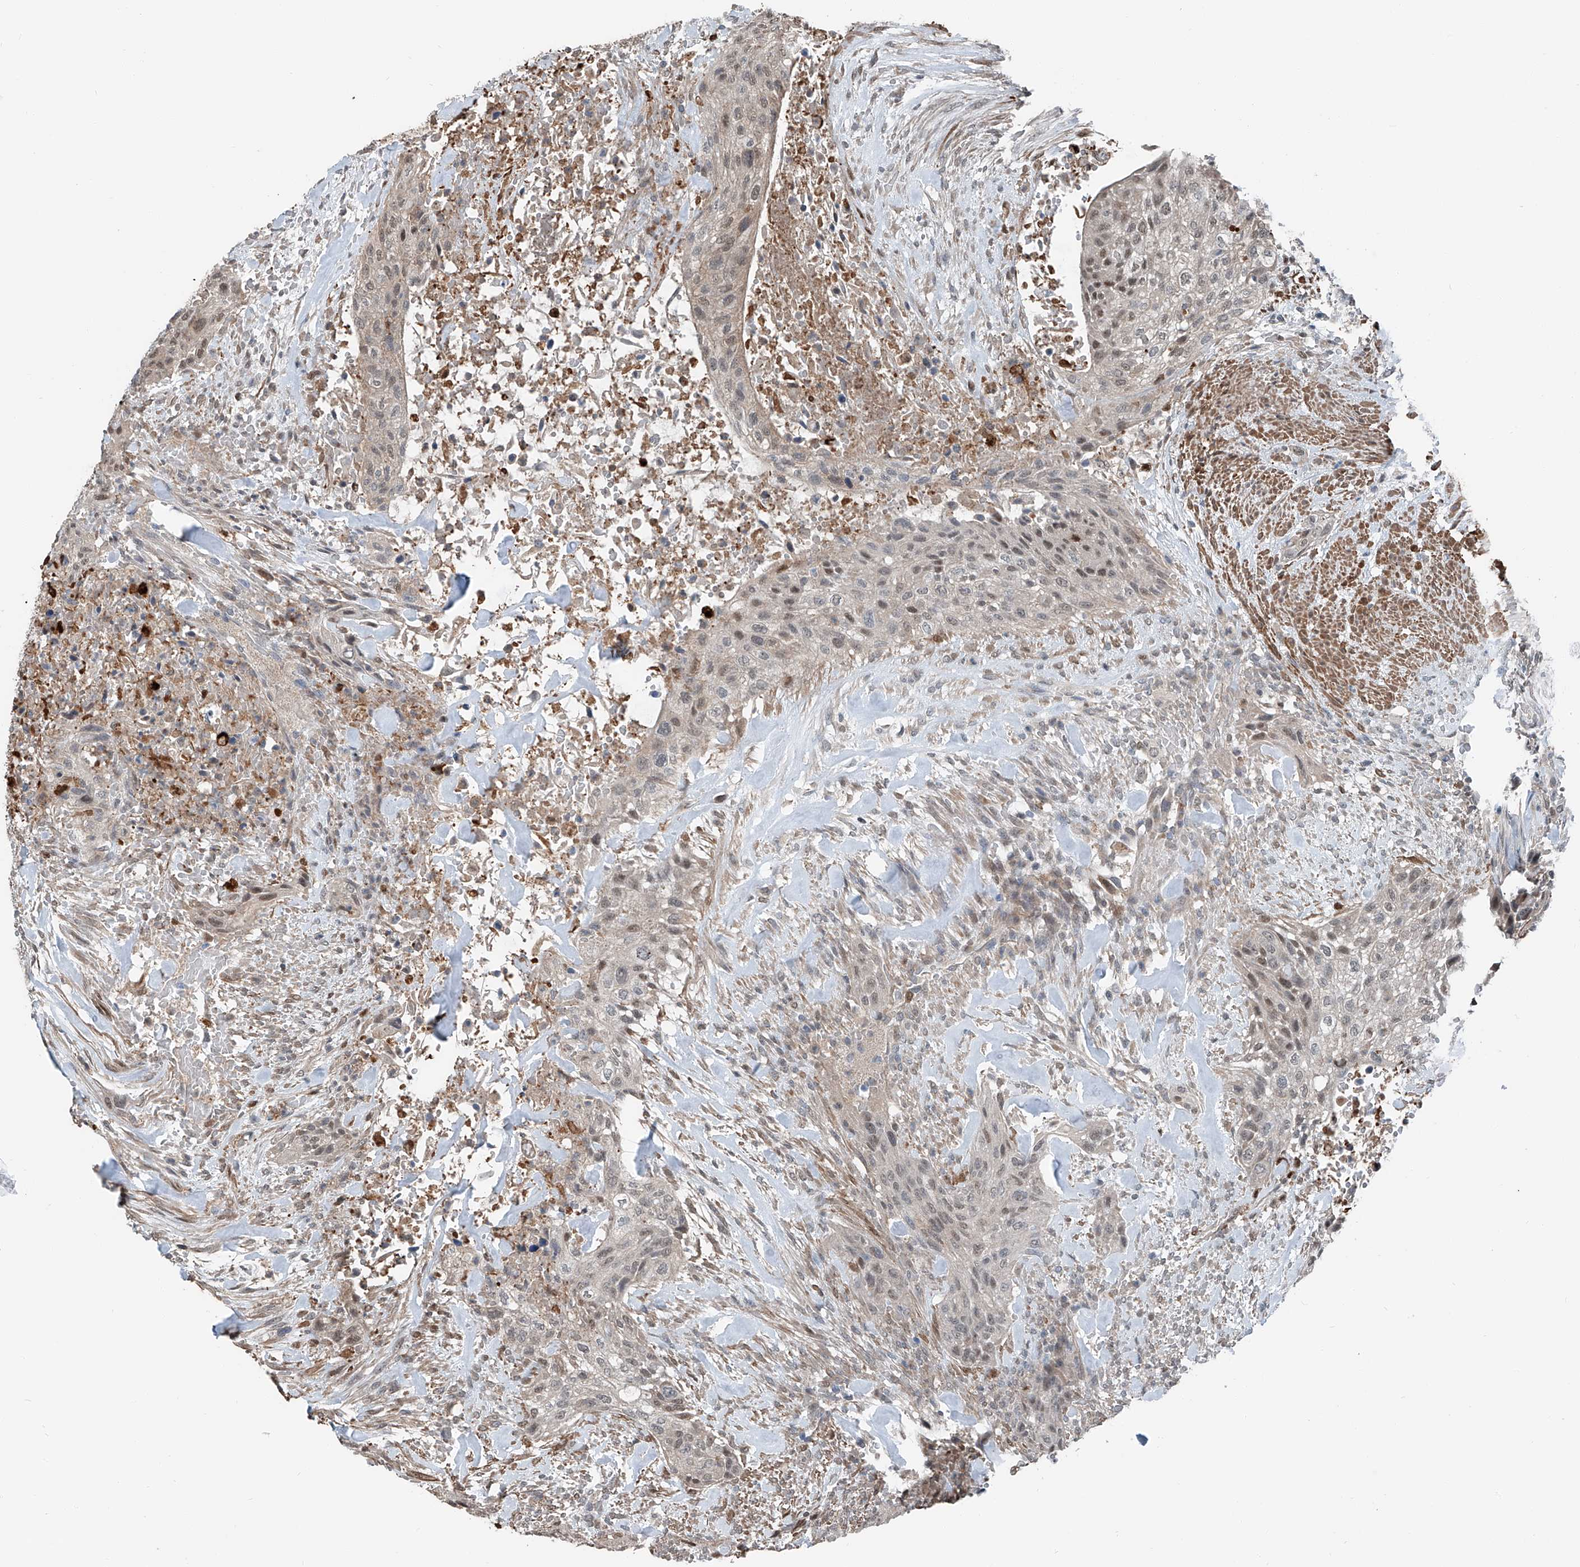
{"staining": {"intensity": "moderate", "quantity": "<25%", "location": "nuclear"}, "tissue": "urothelial cancer", "cell_type": "Tumor cells", "image_type": "cancer", "snomed": [{"axis": "morphology", "description": "Urothelial carcinoma, High grade"}, {"axis": "topography", "description": "Urinary bladder"}], "caption": "Immunohistochemistry (IHC) staining of high-grade urothelial carcinoma, which displays low levels of moderate nuclear expression in approximately <25% of tumor cells indicating moderate nuclear protein expression. The staining was performed using DAB (brown) for protein detection and nuclei were counterstained in hematoxylin (blue).", "gene": "HSPA6", "patient": {"sex": "male", "age": 35}}